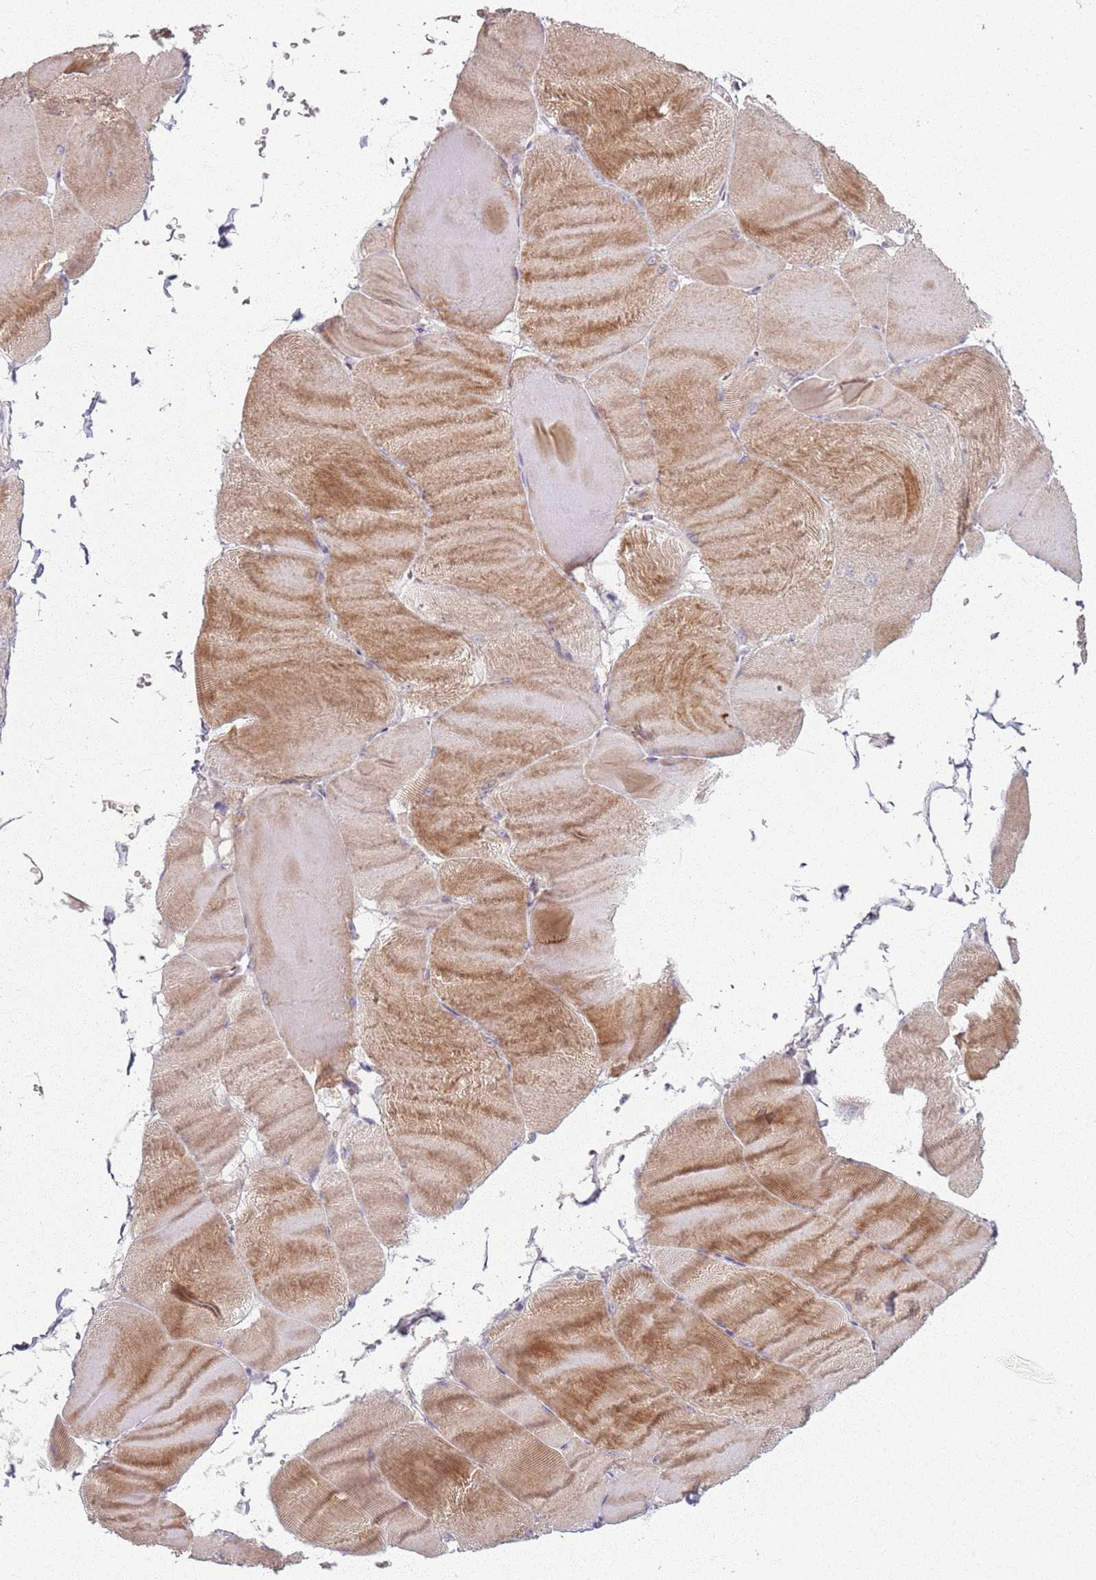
{"staining": {"intensity": "moderate", "quantity": "25%-75%", "location": "cytoplasmic/membranous"}, "tissue": "skeletal muscle", "cell_type": "Myocytes", "image_type": "normal", "snomed": [{"axis": "morphology", "description": "Normal tissue, NOS"}, {"axis": "morphology", "description": "Basal cell carcinoma"}, {"axis": "topography", "description": "Skeletal muscle"}], "caption": "DAB immunohistochemical staining of benign skeletal muscle reveals moderate cytoplasmic/membranous protein positivity in approximately 25%-75% of myocytes.", "gene": "ZDHHC2", "patient": {"sex": "female", "age": 64}}